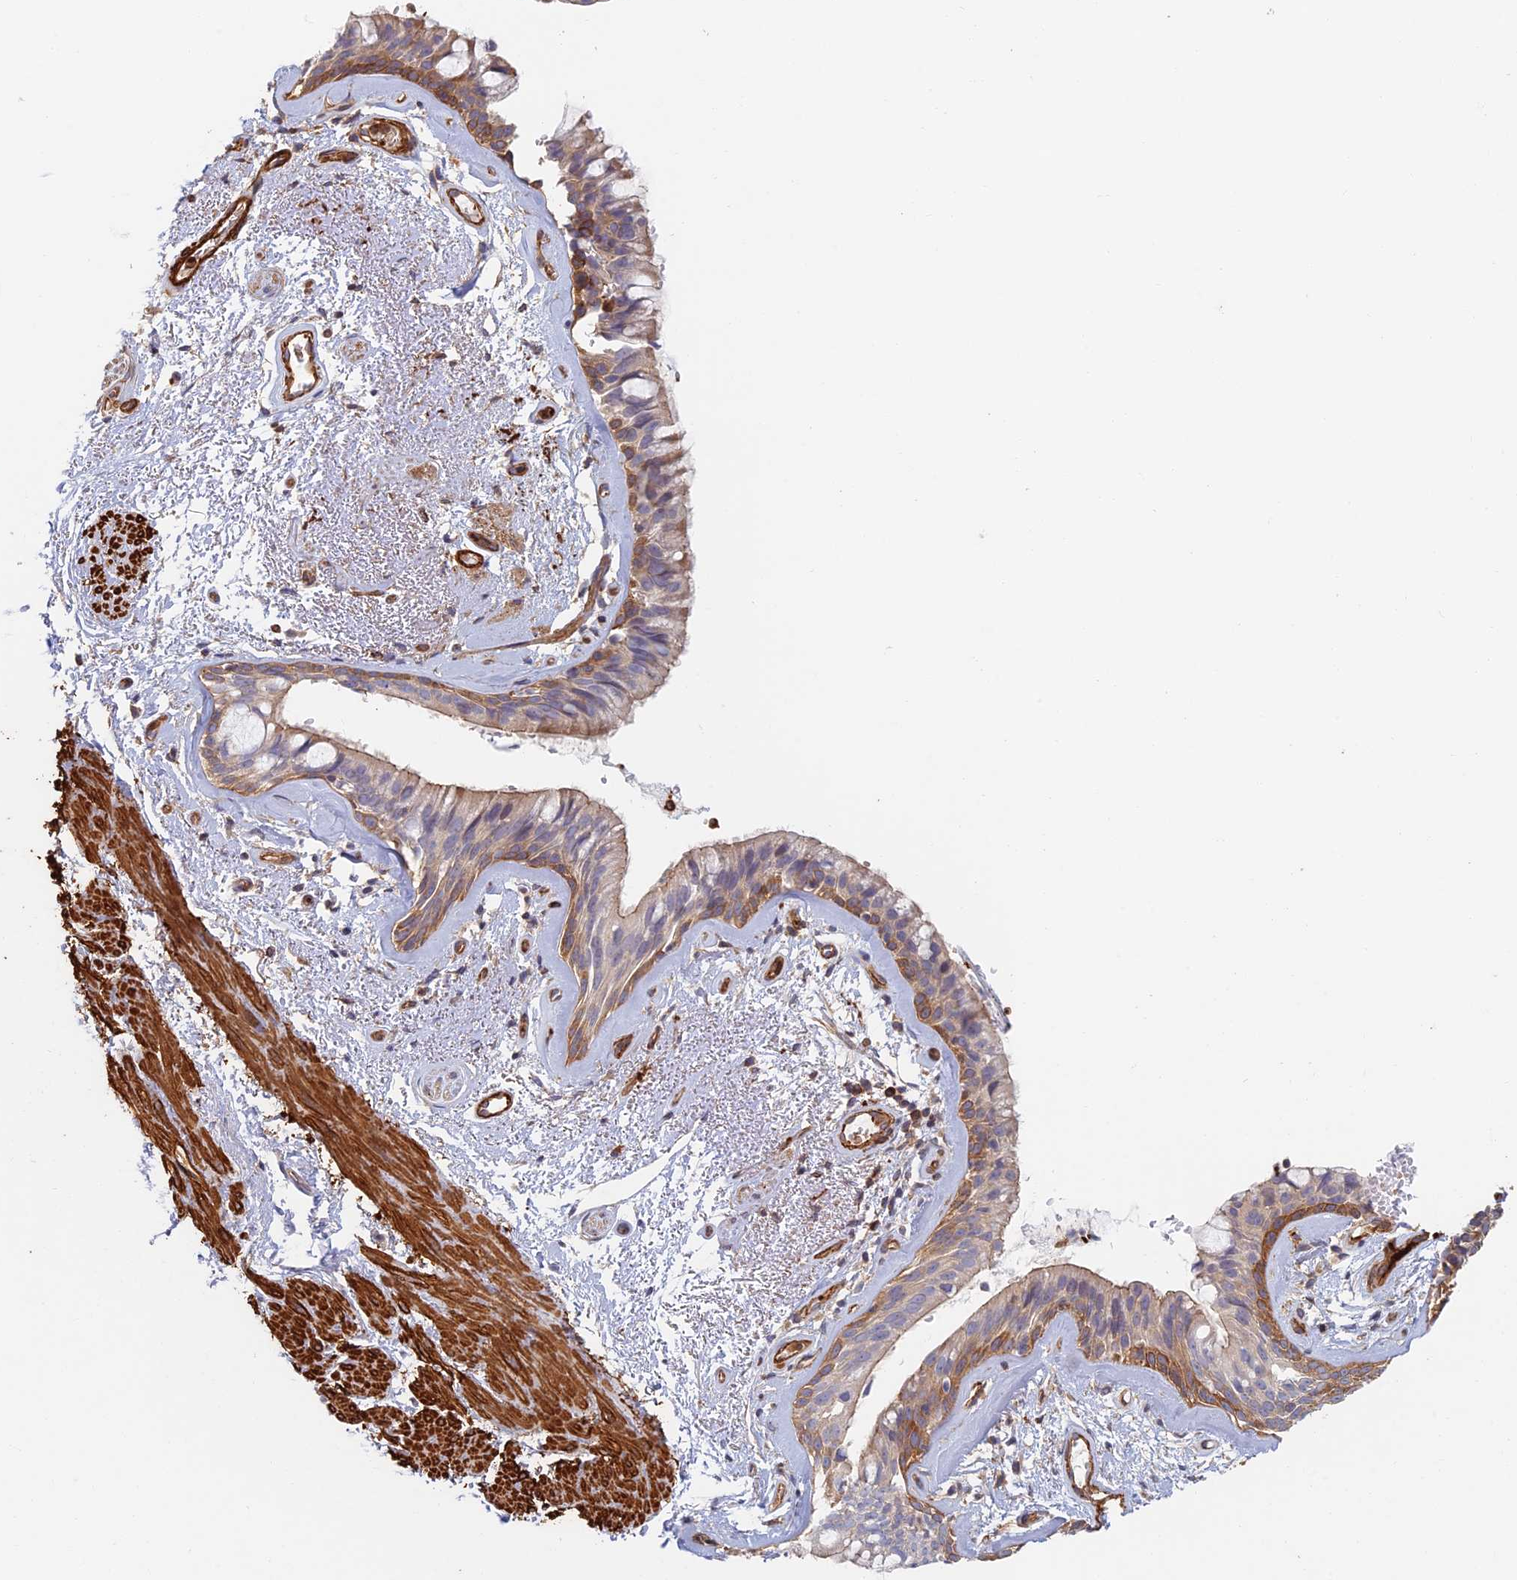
{"staining": {"intensity": "moderate", "quantity": "25%-75%", "location": "cytoplasmic/membranous"}, "tissue": "bronchus", "cell_type": "Respiratory epithelial cells", "image_type": "normal", "snomed": [{"axis": "morphology", "description": "Normal tissue, NOS"}, {"axis": "topography", "description": "Cartilage tissue"}, {"axis": "topography", "description": "Bronchus"}], "caption": "An immunohistochemistry histopathology image of unremarkable tissue is shown. Protein staining in brown labels moderate cytoplasmic/membranous positivity in bronchus within respiratory epithelial cells. Immunohistochemistry (ihc) stains the protein in brown and the nuclei are stained blue.", "gene": "PAK4", "patient": {"sex": "female", "age": 66}}